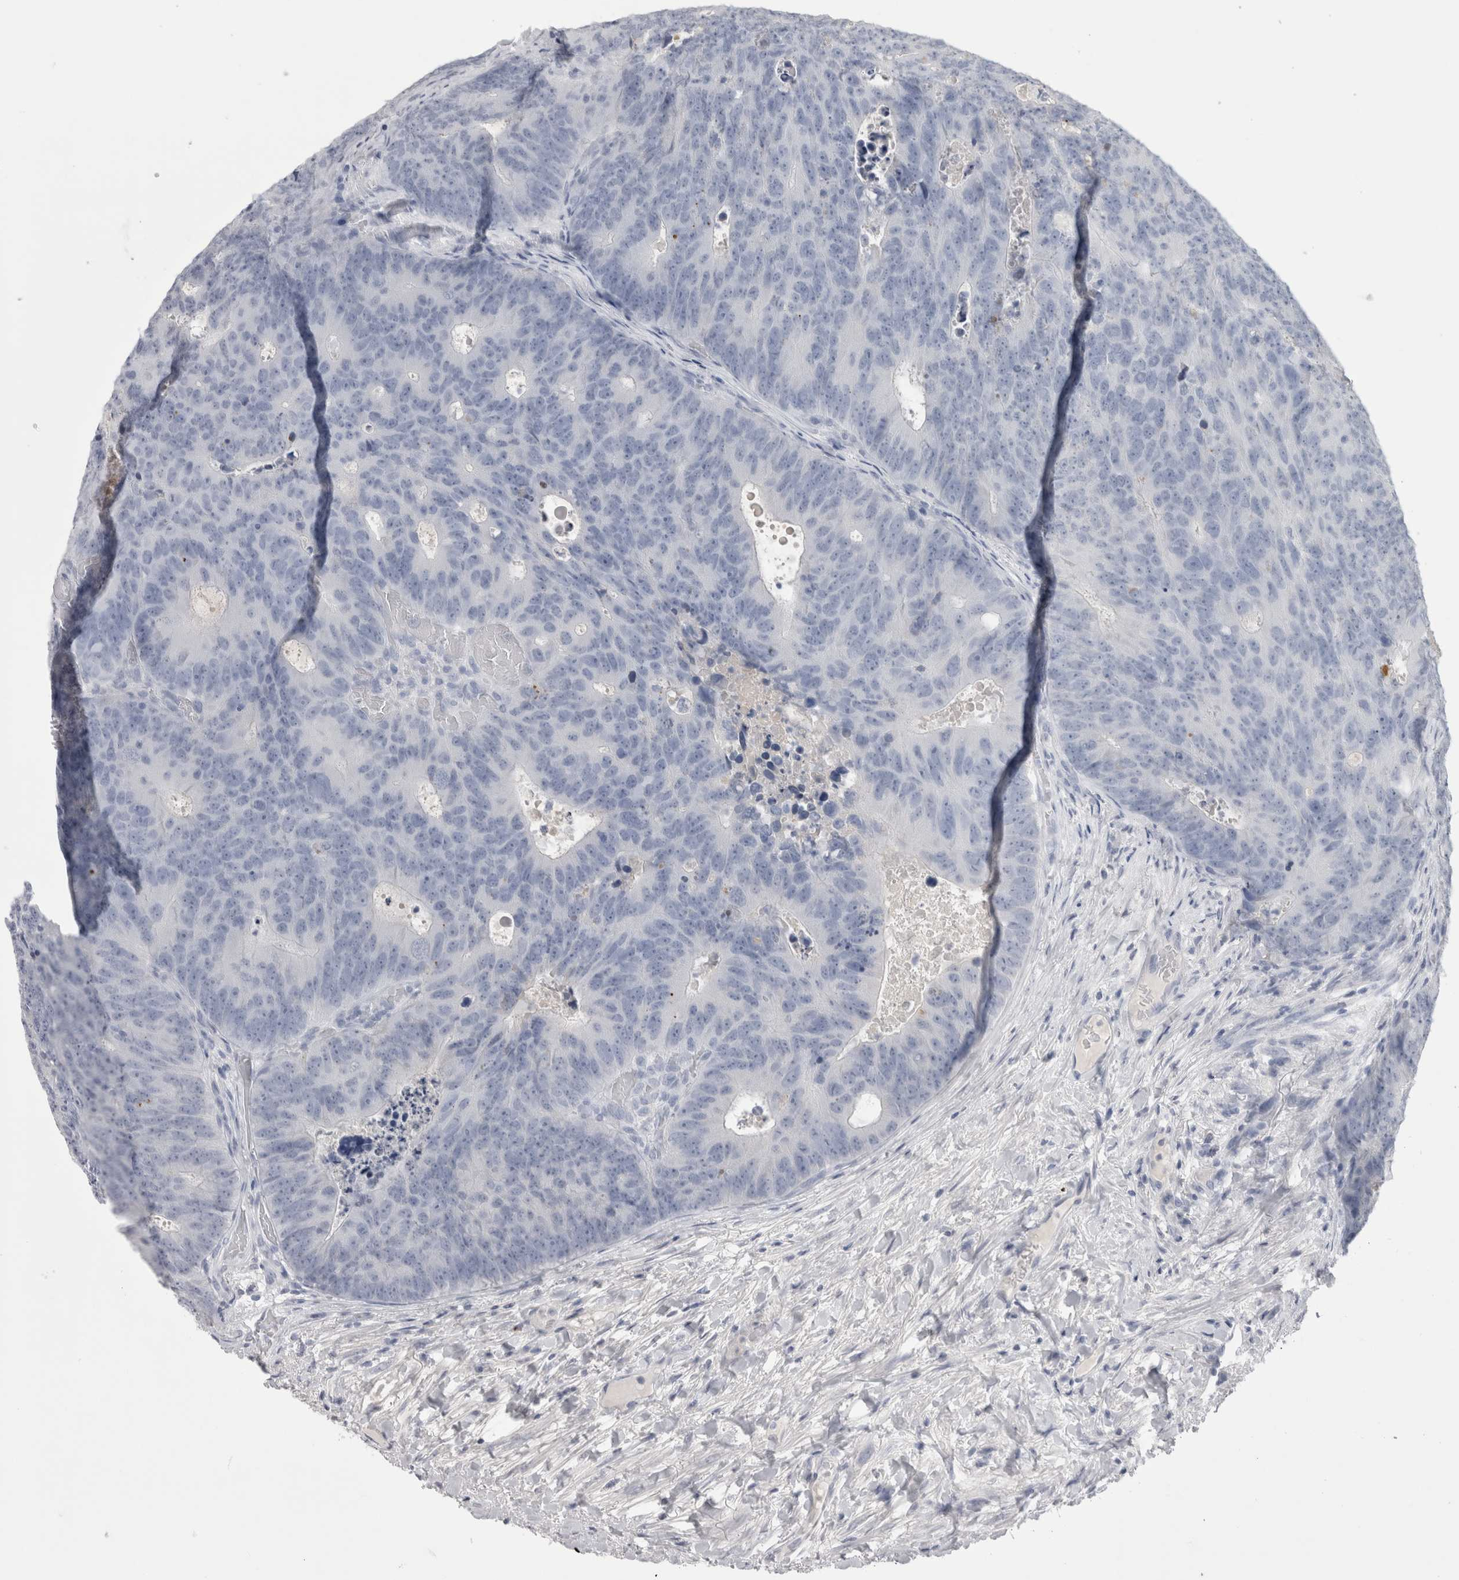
{"staining": {"intensity": "negative", "quantity": "none", "location": "none"}, "tissue": "colorectal cancer", "cell_type": "Tumor cells", "image_type": "cancer", "snomed": [{"axis": "morphology", "description": "Adenocarcinoma, NOS"}, {"axis": "topography", "description": "Colon"}], "caption": "Immunohistochemistry photomicrograph of neoplastic tissue: colorectal cancer (adenocarcinoma) stained with DAB (3,3'-diaminobenzidine) displays no significant protein staining in tumor cells. The staining was performed using DAB to visualize the protein expression in brown, while the nuclei were stained in blue with hematoxylin (Magnification: 20x).", "gene": "ADAM2", "patient": {"sex": "male", "age": 87}}